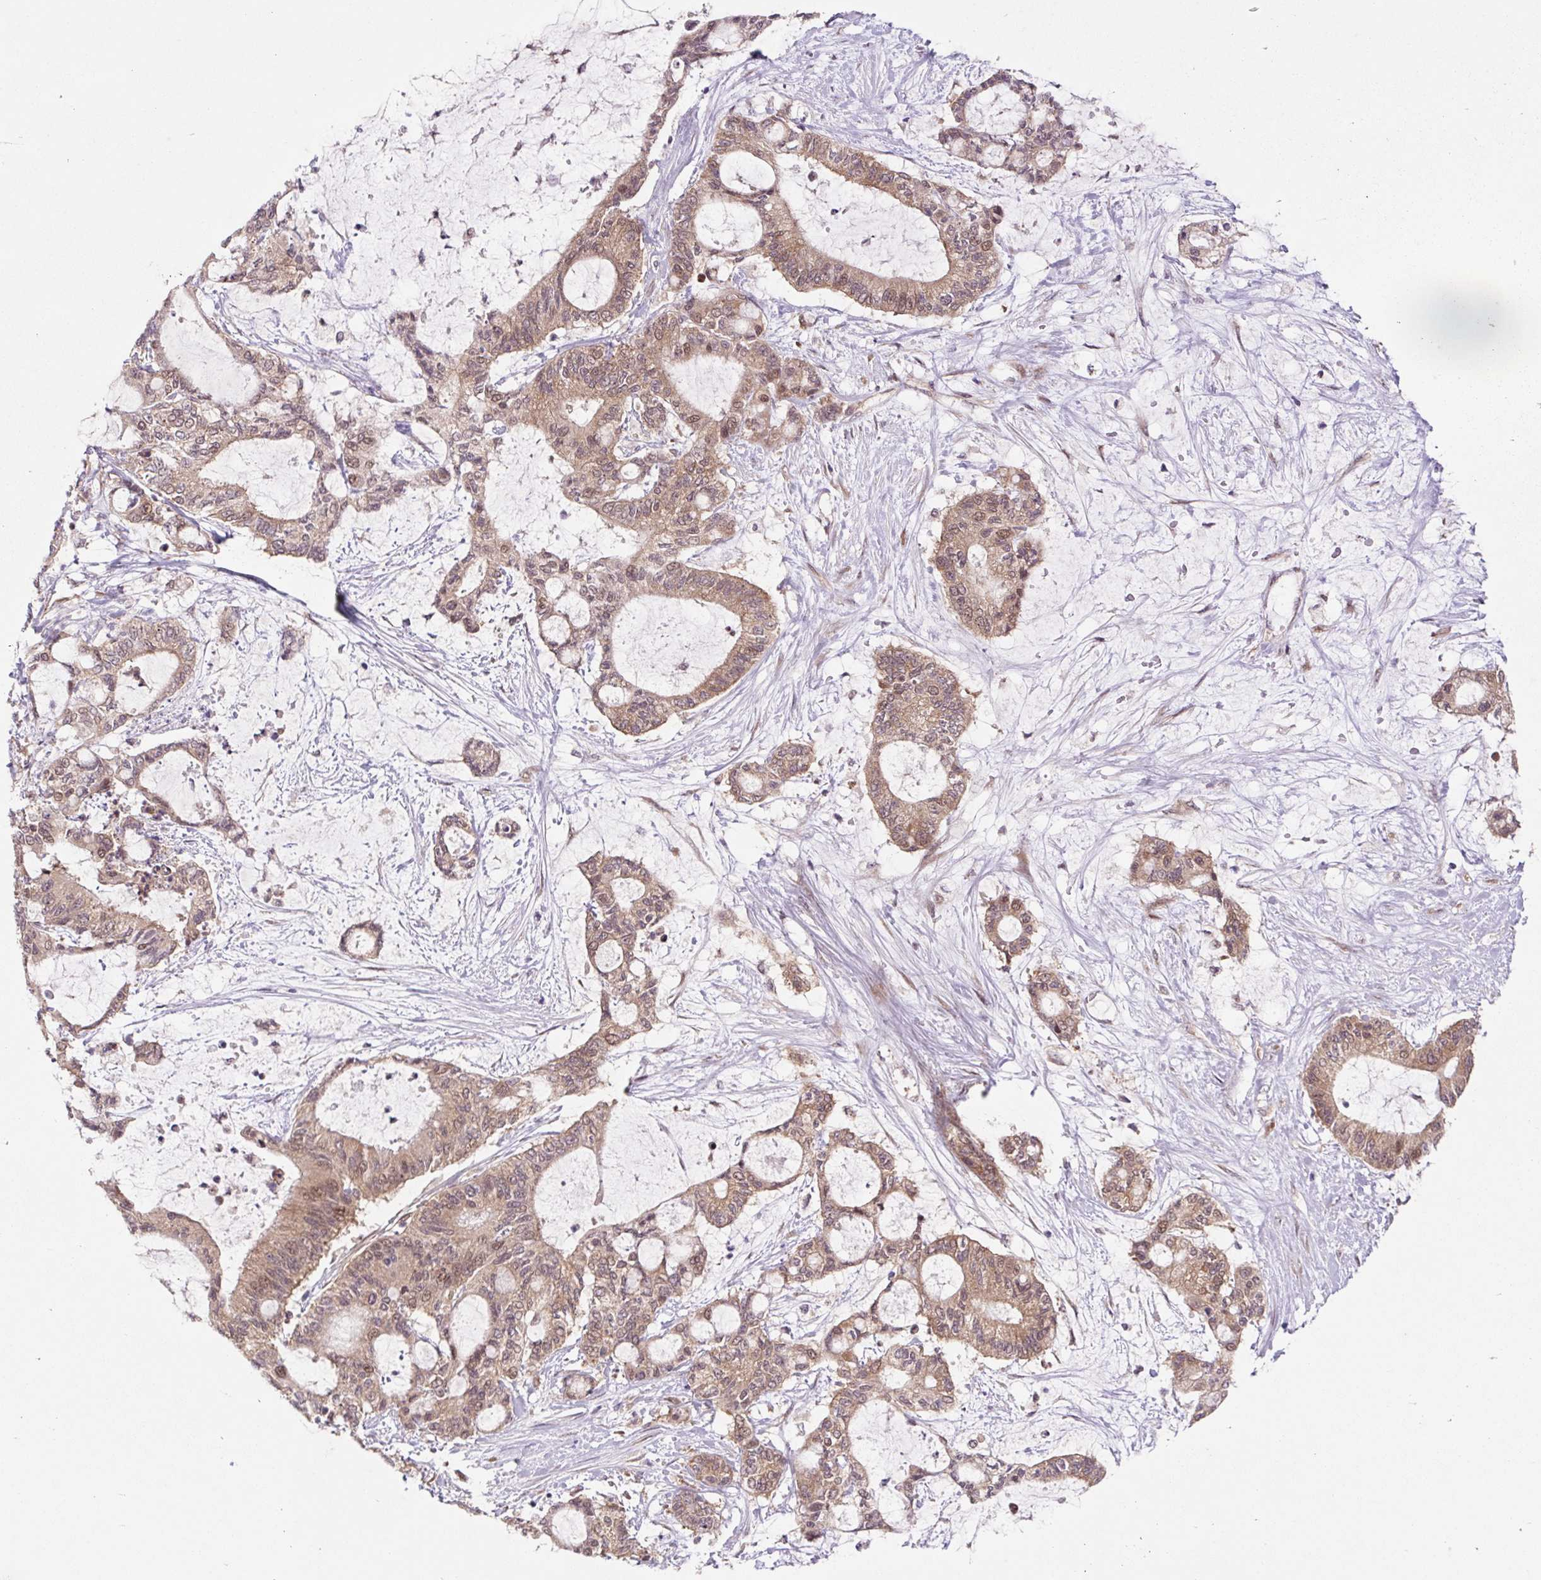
{"staining": {"intensity": "moderate", "quantity": ">75%", "location": "cytoplasmic/membranous,nuclear"}, "tissue": "liver cancer", "cell_type": "Tumor cells", "image_type": "cancer", "snomed": [{"axis": "morphology", "description": "Normal tissue, NOS"}, {"axis": "morphology", "description": "Cholangiocarcinoma"}, {"axis": "topography", "description": "Liver"}, {"axis": "topography", "description": "Peripheral nerve tissue"}], "caption": "An immunohistochemistry (IHC) image of neoplastic tissue is shown. Protein staining in brown shows moderate cytoplasmic/membranous and nuclear positivity in liver cancer (cholangiocarcinoma) within tumor cells.", "gene": "HFE", "patient": {"sex": "female", "age": 73}}